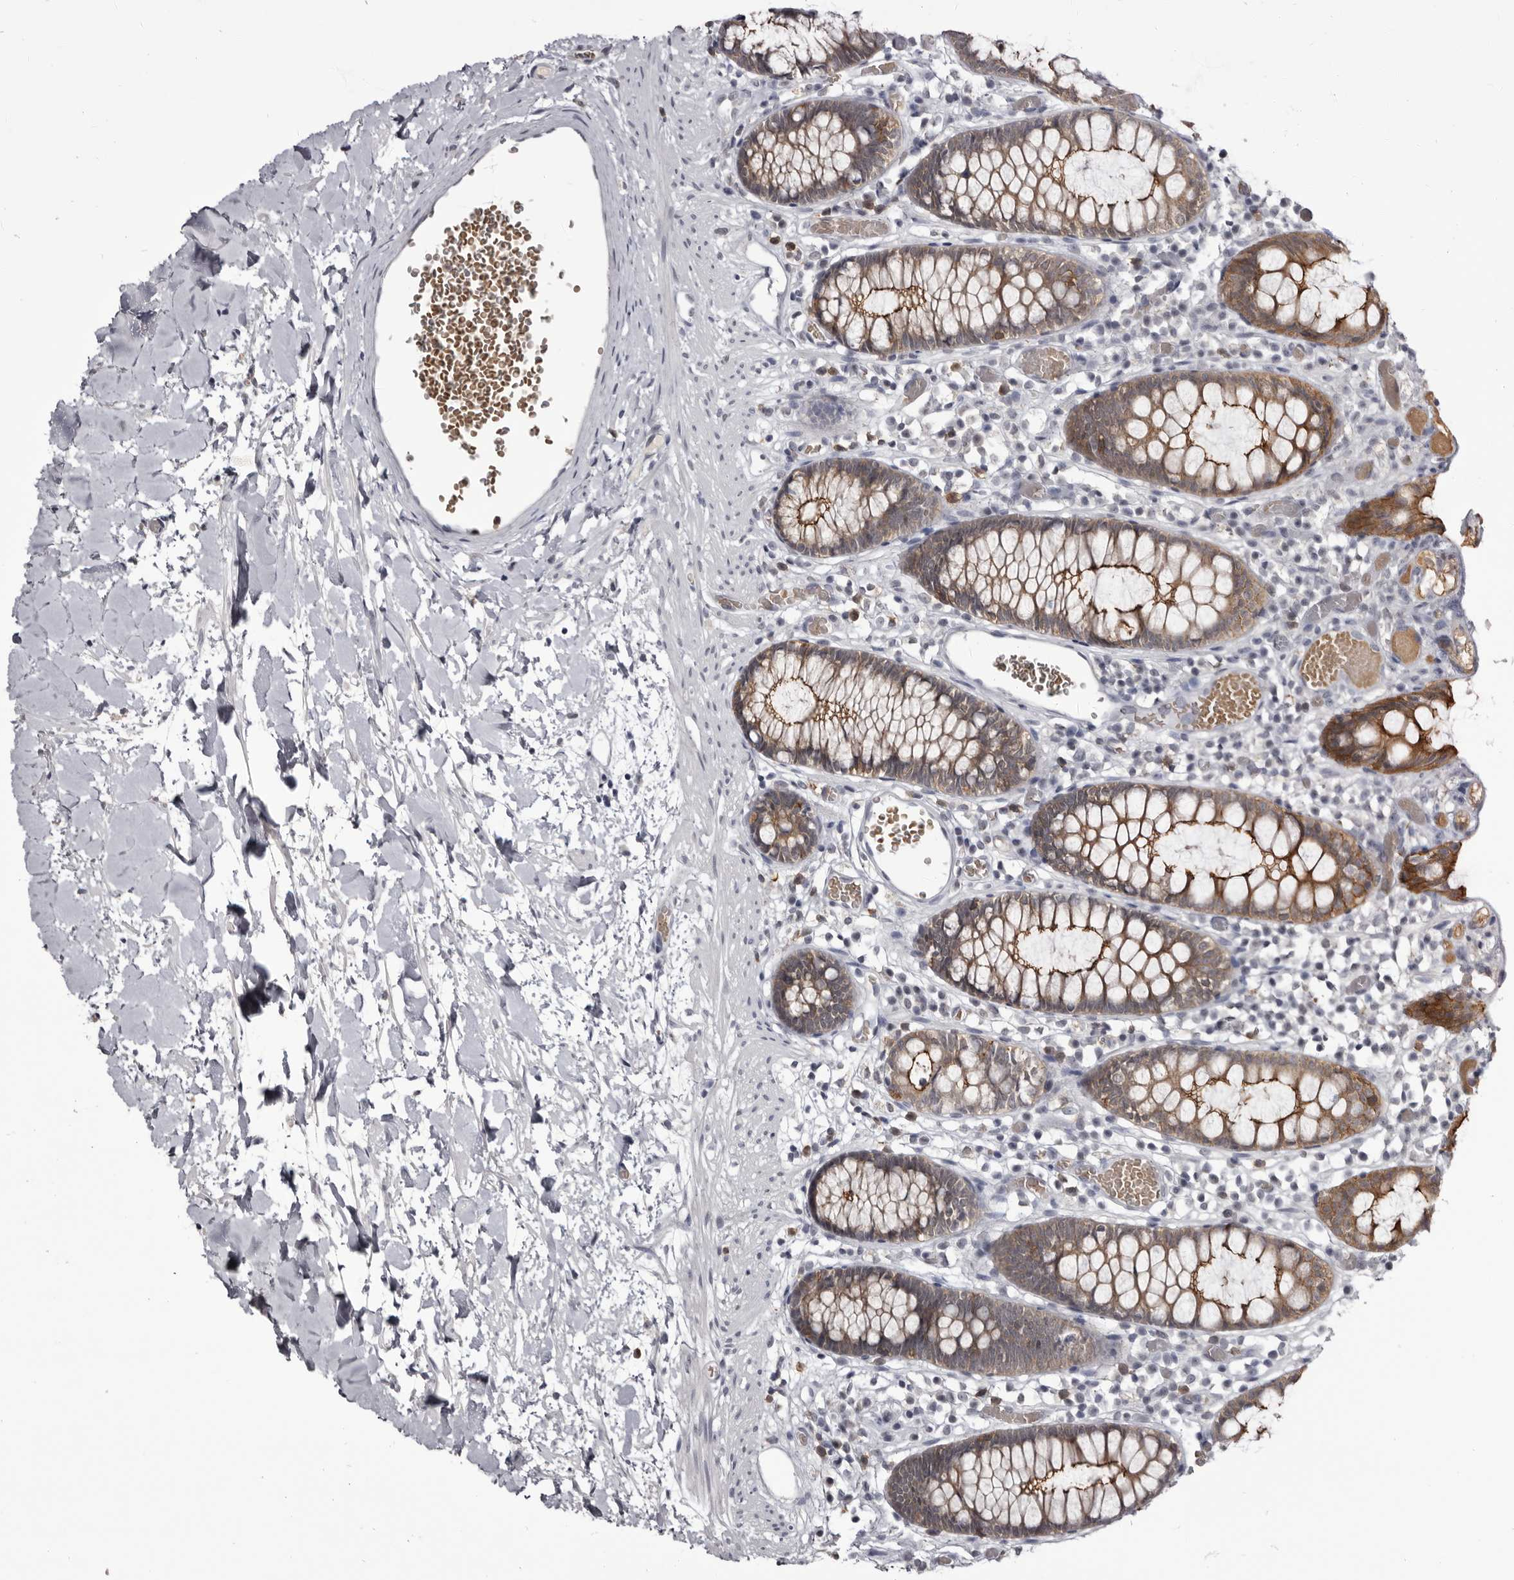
{"staining": {"intensity": "negative", "quantity": "none", "location": "none"}, "tissue": "colon", "cell_type": "Endothelial cells", "image_type": "normal", "snomed": [{"axis": "morphology", "description": "Normal tissue, NOS"}, {"axis": "topography", "description": "Colon"}], "caption": "Immunohistochemistry (IHC) histopathology image of unremarkable colon stained for a protein (brown), which shows no positivity in endothelial cells. (DAB immunohistochemistry (IHC), high magnification).", "gene": "CGN", "patient": {"sex": "male", "age": 14}}